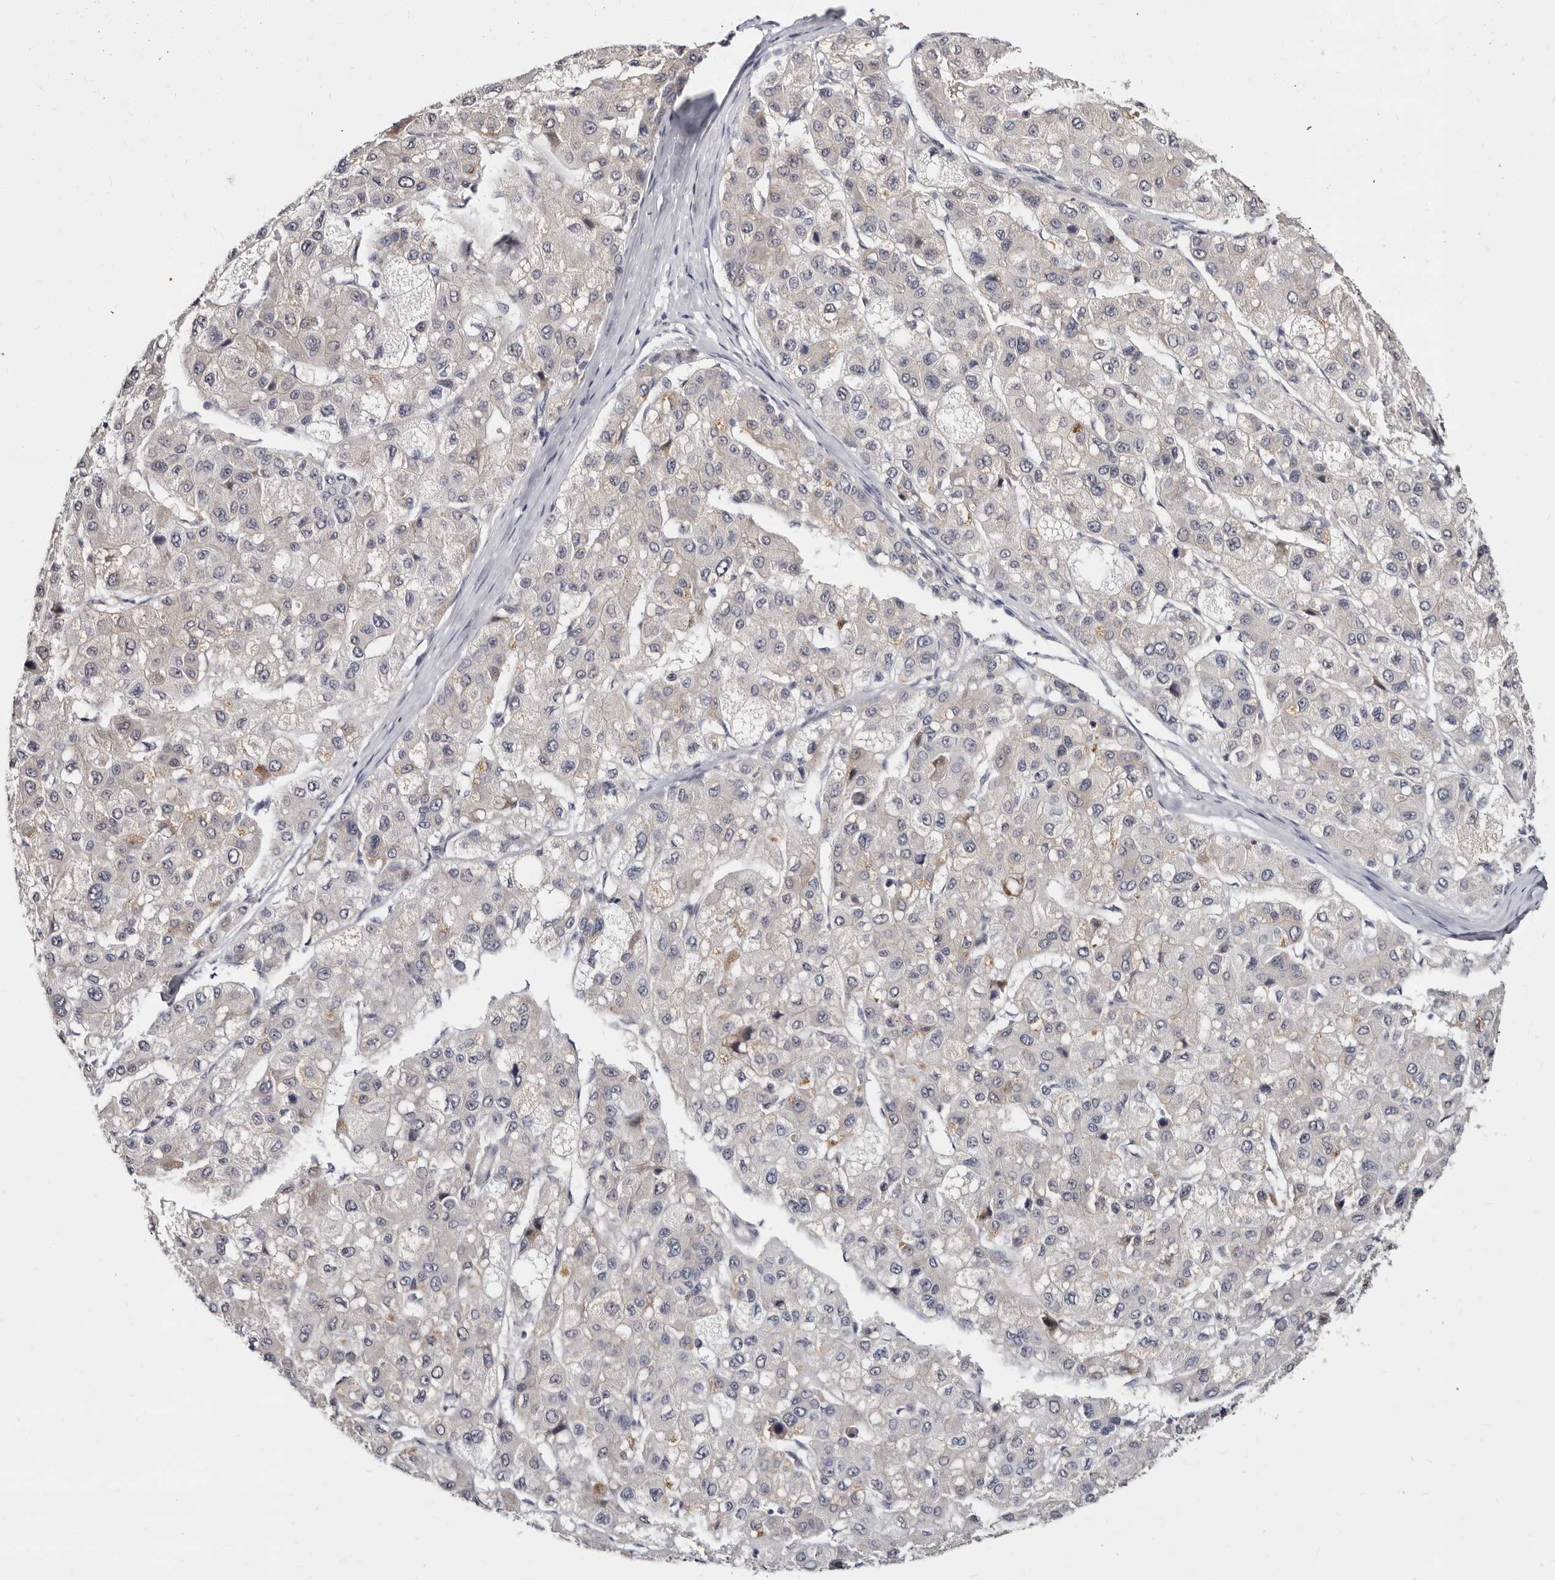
{"staining": {"intensity": "negative", "quantity": "none", "location": "none"}, "tissue": "liver cancer", "cell_type": "Tumor cells", "image_type": "cancer", "snomed": [{"axis": "morphology", "description": "Carcinoma, Hepatocellular, NOS"}, {"axis": "topography", "description": "Liver"}], "caption": "Liver cancer stained for a protein using immunohistochemistry reveals no expression tumor cells.", "gene": "KLHL4", "patient": {"sex": "male", "age": 80}}